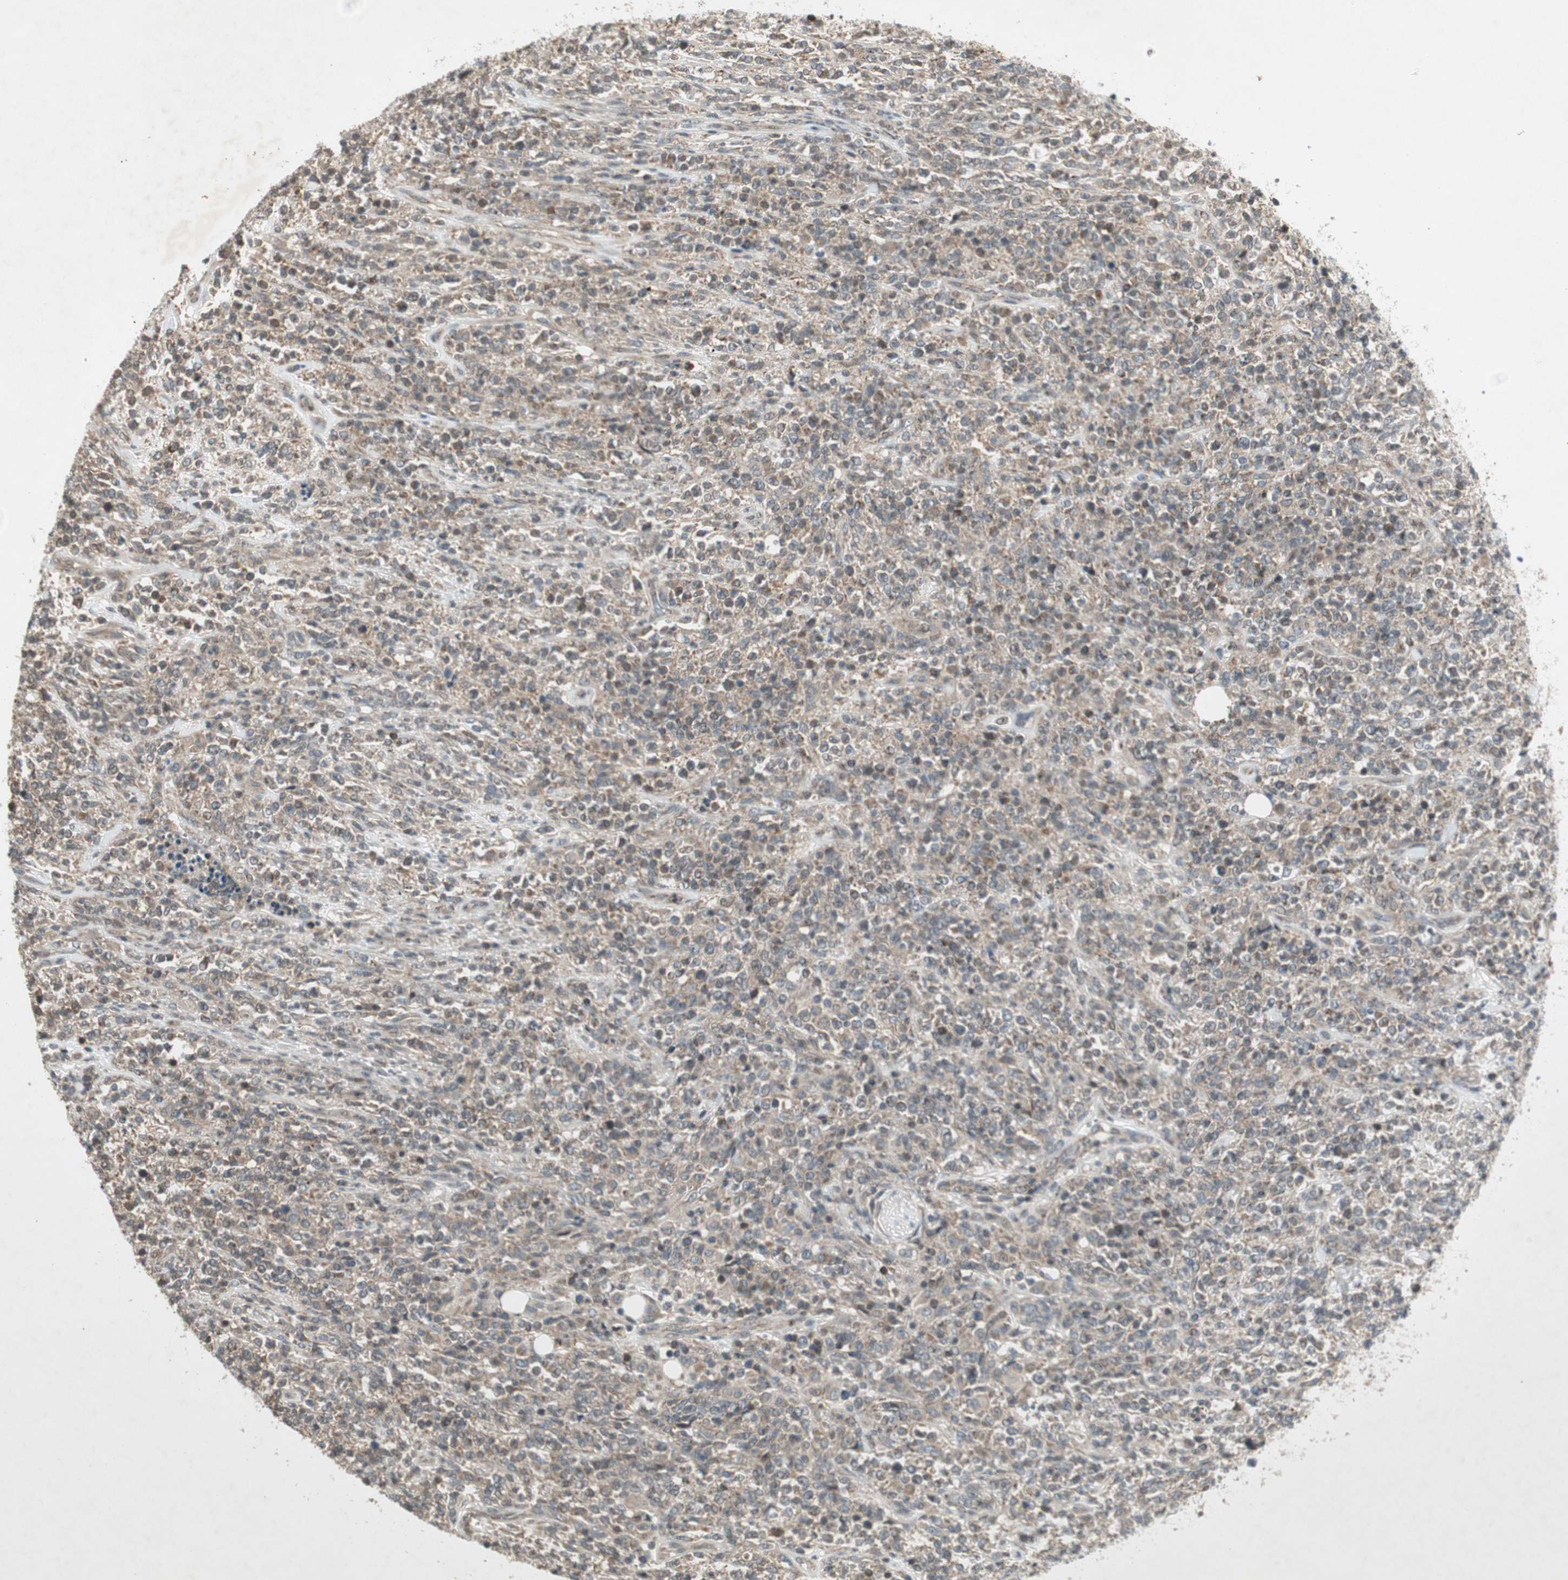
{"staining": {"intensity": "weak", "quantity": ">75%", "location": "cytoplasmic/membranous"}, "tissue": "lymphoma", "cell_type": "Tumor cells", "image_type": "cancer", "snomed": [{"axis": "morphology", "description": "Malignant lymphoma, non-Hodgkin's type, High grade"}, {"axis": "topography", "description": "Soft tissue"}], "caption": "A photomicrograph showing weak cytoplasmic/membranous staining in approximately >75% of tumor cells in malignant lymphoma, non-Hodgkin's type (high-grade), as visualized by brown immunohistochemical staining.", "gene": "USP2", "patient": {"sex": "male", "age": 18}}